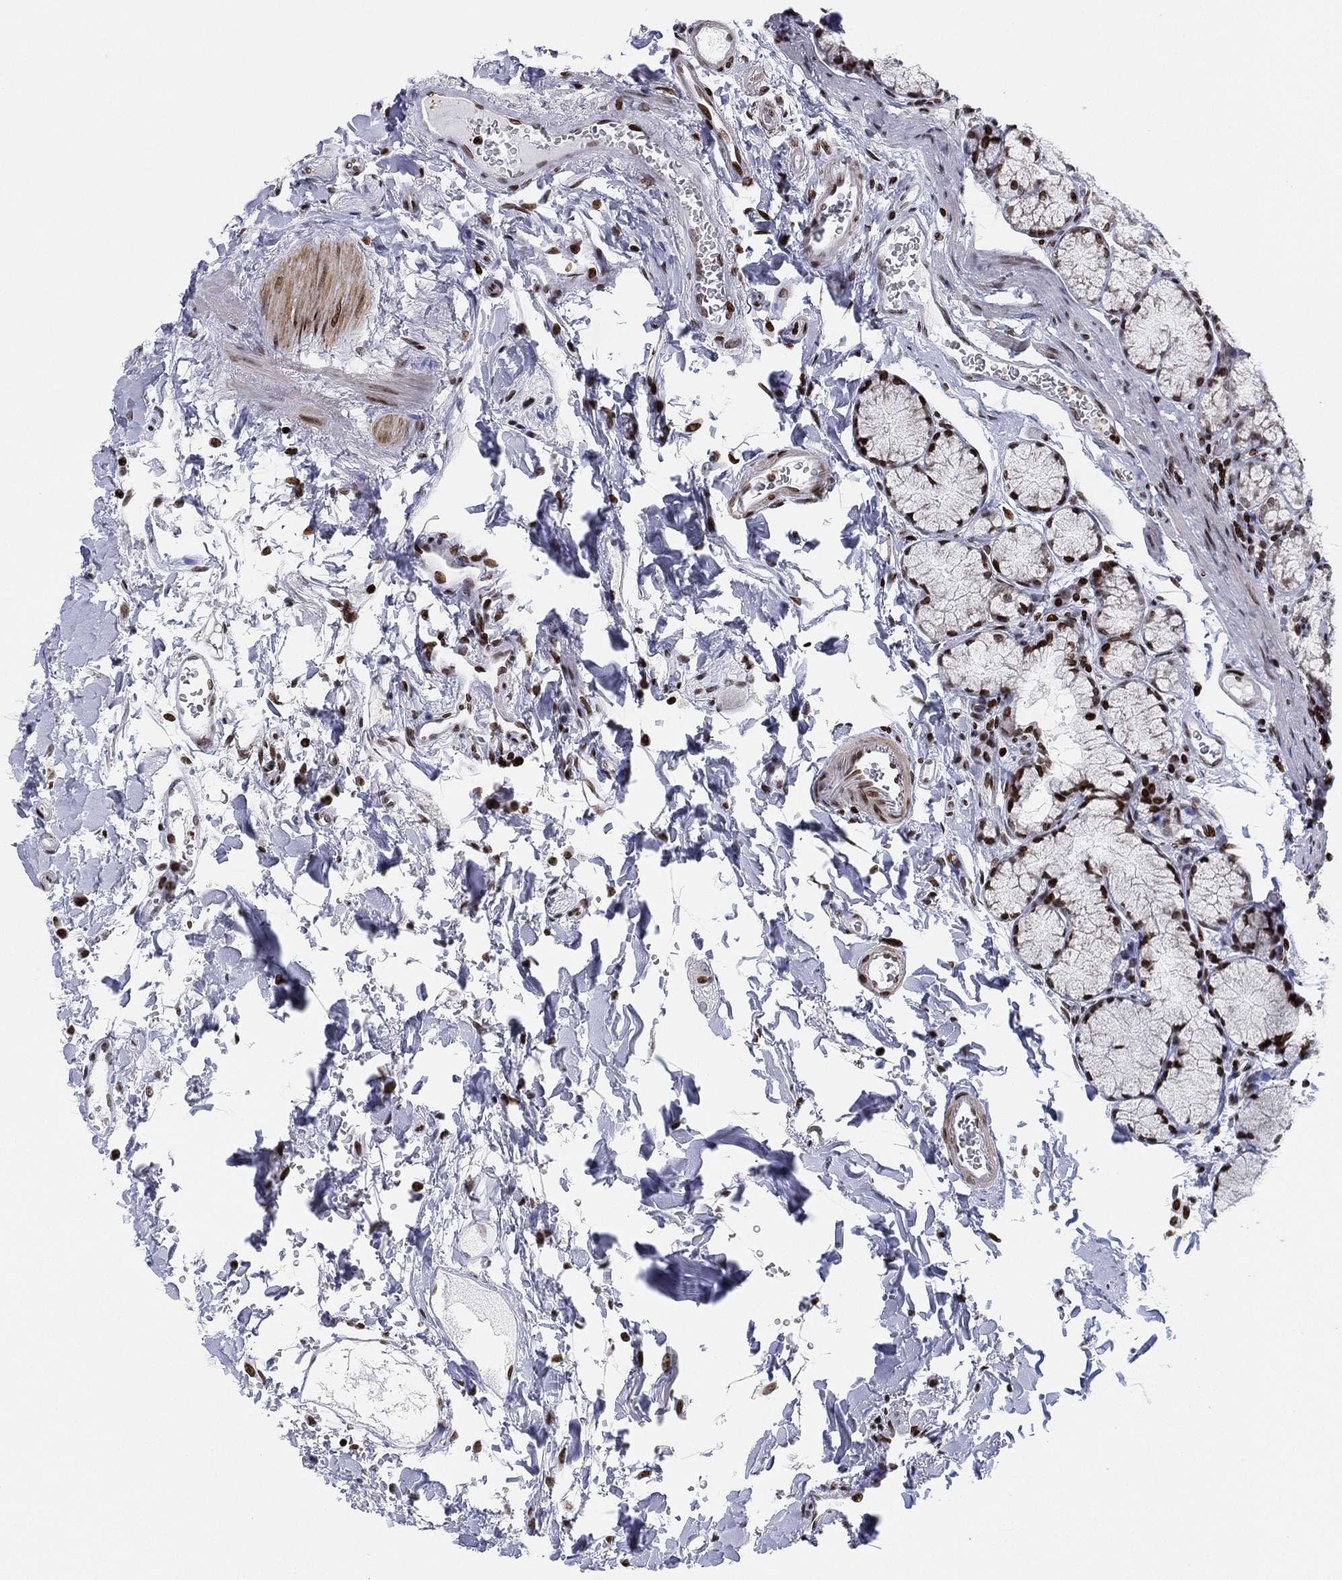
{"staining": {"intensity": "moderate", "quantity": ">75%", "location": "nuclear"}, "tissue": "duodenum", "cell_type": "Glandular cells", "image_type": "normal", "snomed": [{"axis": "morphology", "description": "Normal tissue, NOS"}, {"axis": "topography", "description": "Duodenum"}], "caption": "Duodenum stained for a protein shows moderate nuclear positivity in glandular cells. (DAB (3,3'-diaminobenzidine) IHC with brightfield microscopy, high magnification).", "gene": "MFSD14A", "patient": {"sex": "female", "age": 67}}